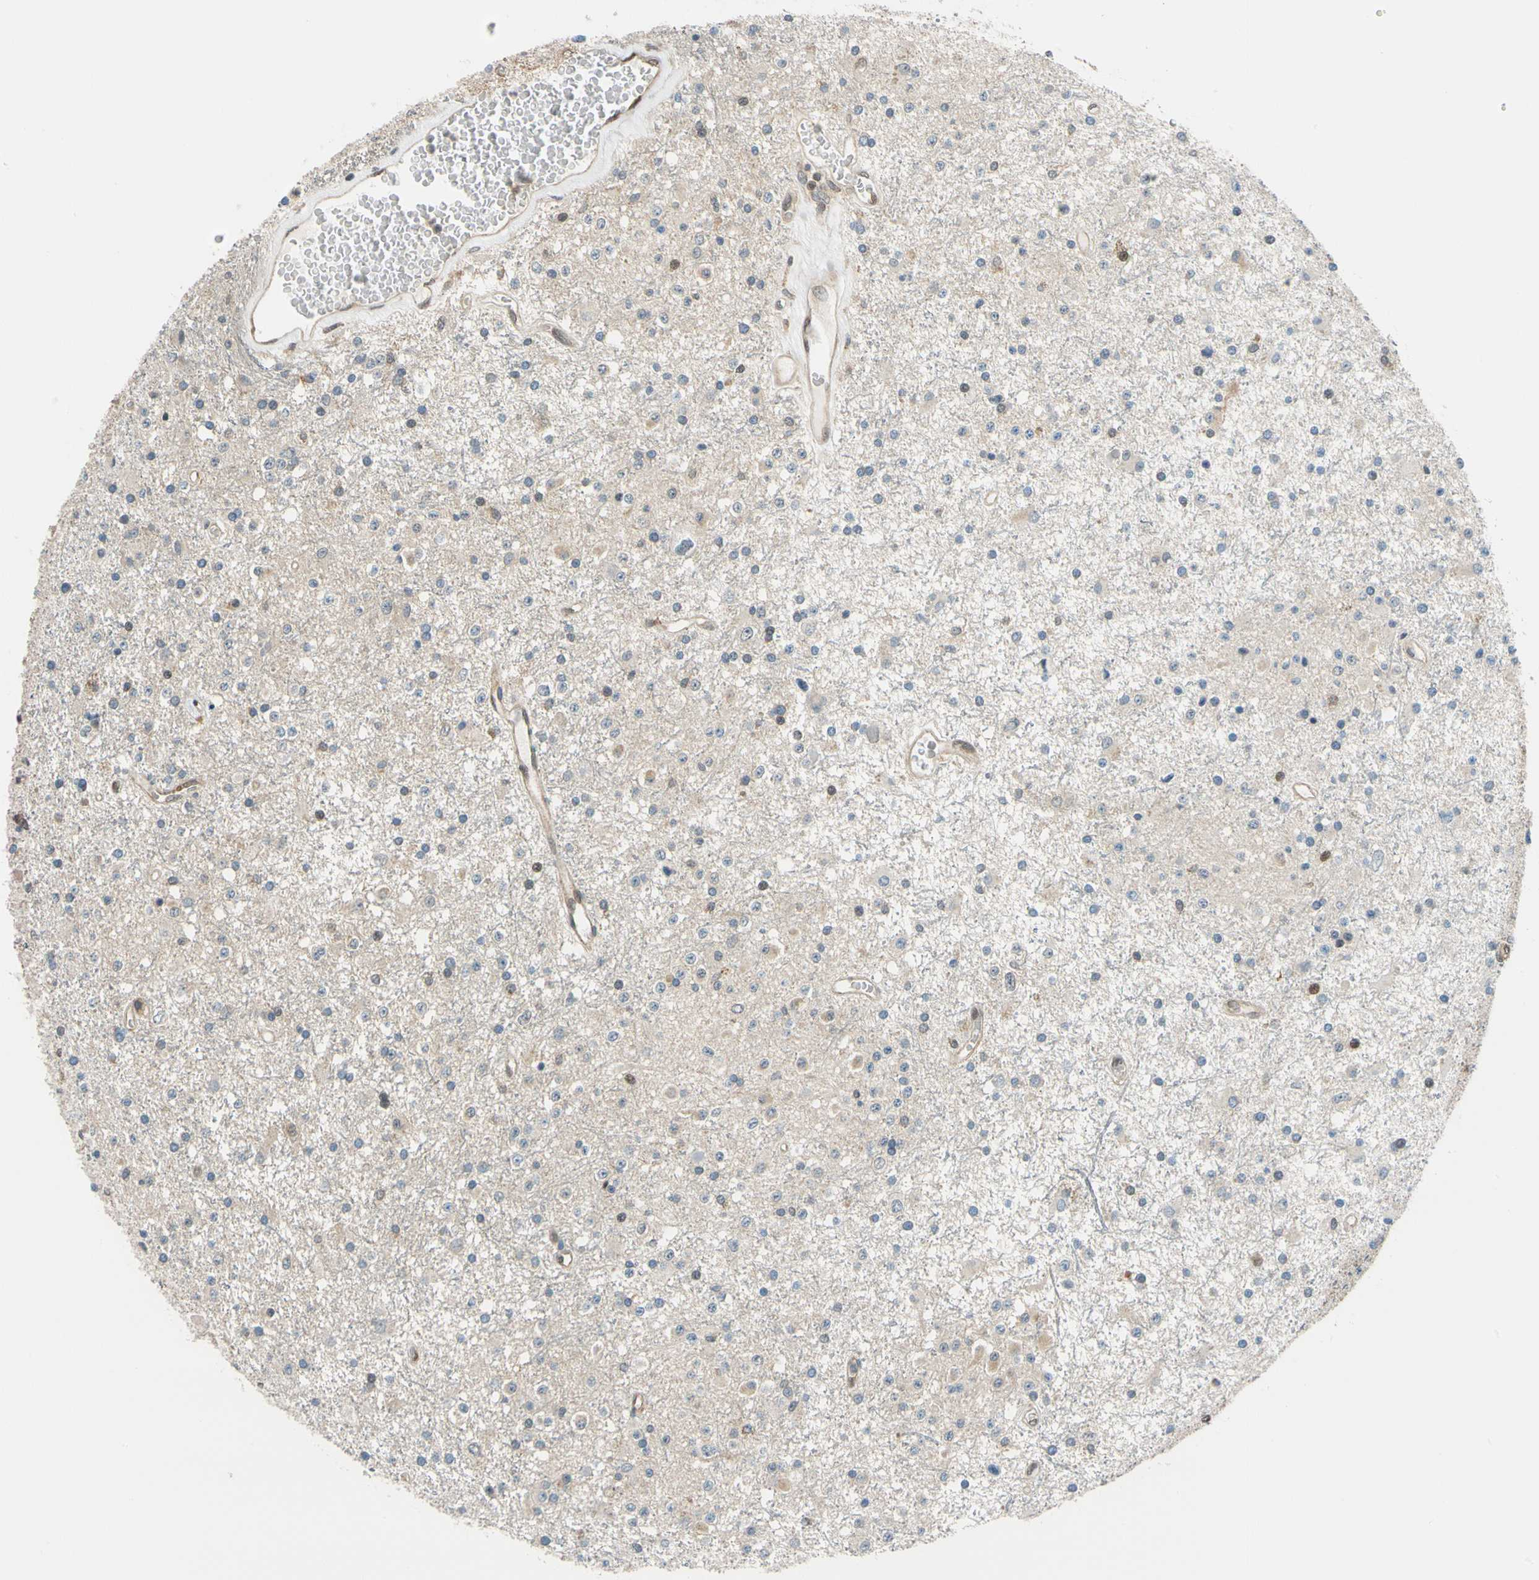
{"staining": {"intensity": "weak", "quantity": "<25%", "location": "cytoplasmic/membranous,nuclear"}, "tissue": "glioma", "cell_type": "Tumor cells", "image_type": "cancer", "snomed": [{"axis": "morphology", "description": "Glioma, malignant, Low grade"}, {"axis": "topography", "description": "Brain"}], "caption": "Tumor cells show no significant staining in glioma. (DAB IHC visualized using brightfield microscopy, high magnification).", "gene": "MAPK9", "patient": {"sex": "male", "age": 58}}